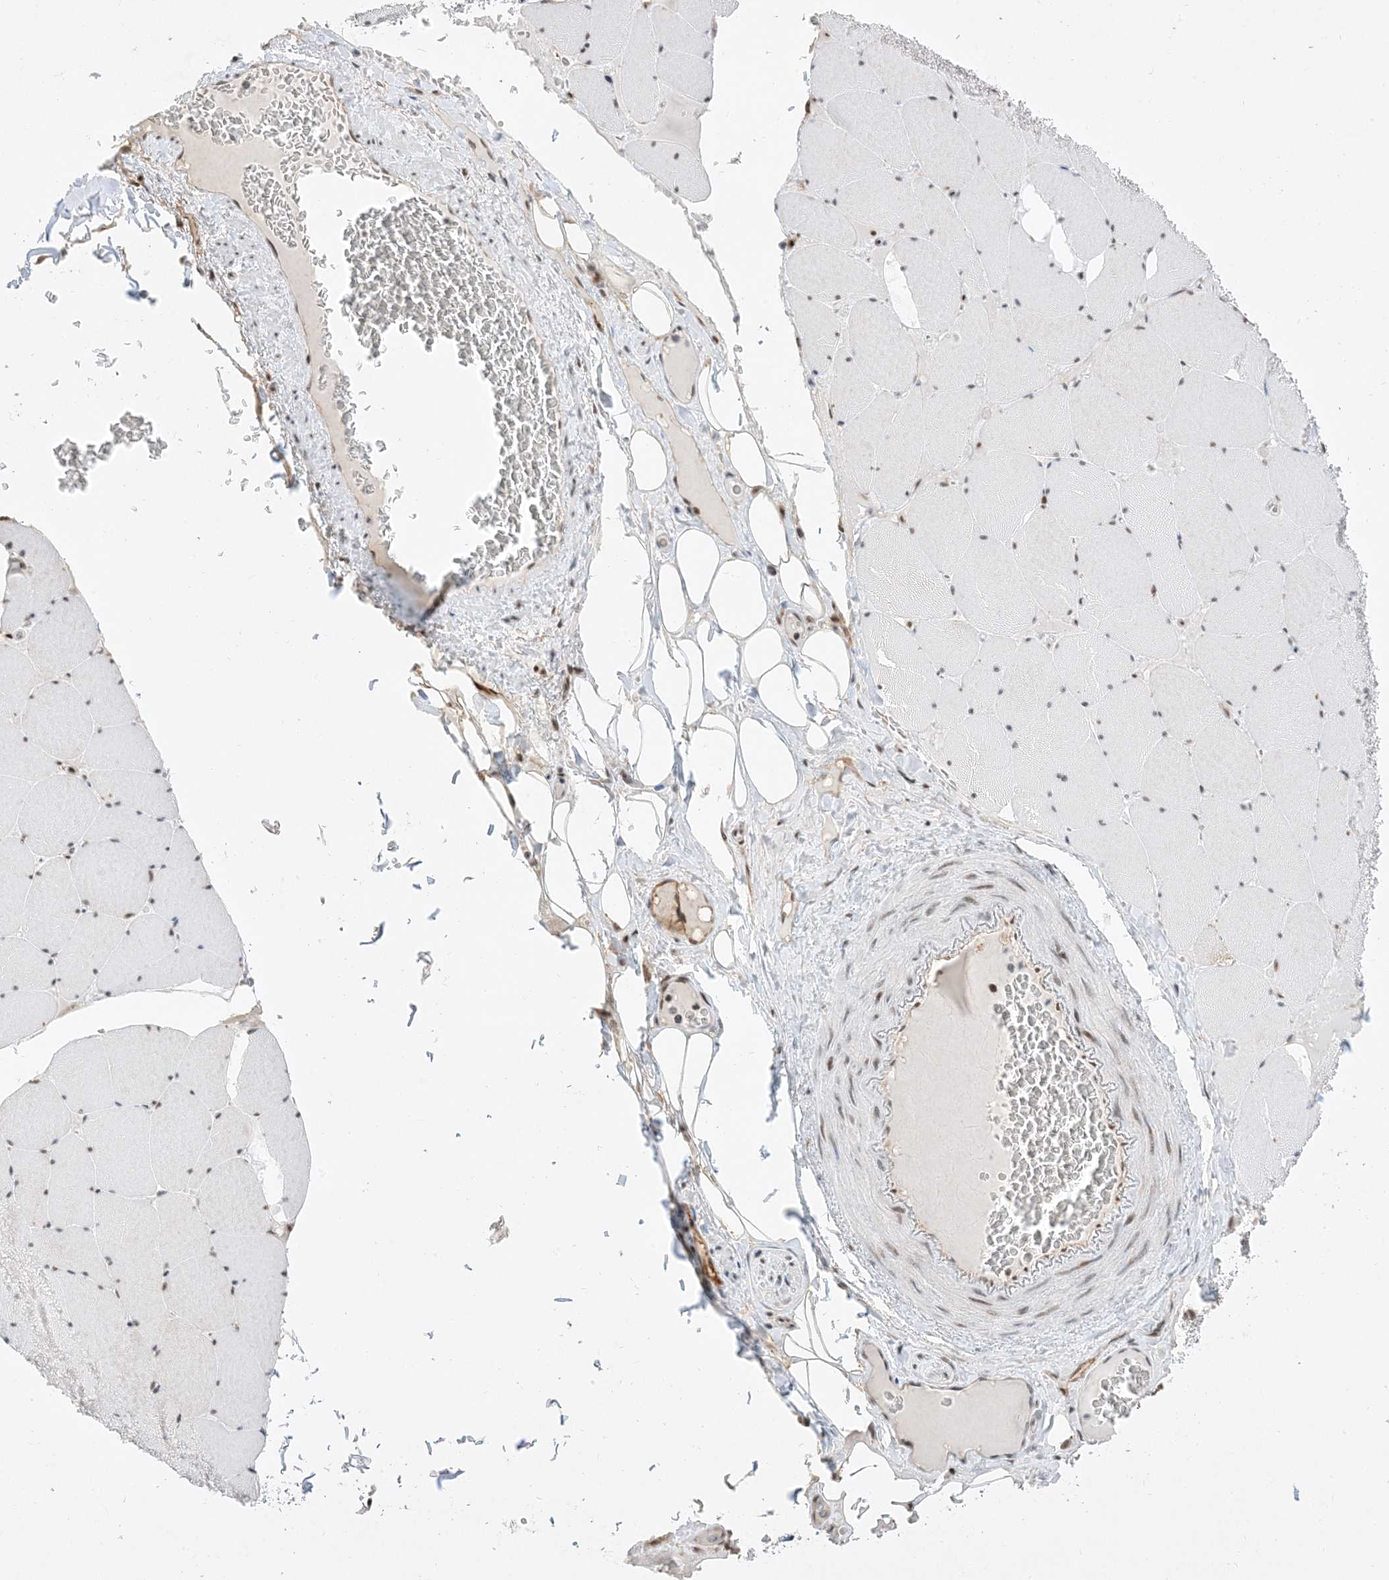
{"staining": {"intensity": "weak", "quantity": "25%-75%", "location": "nuclear"}, "tissue": "skeletal muscle", "cell_type": "Myocytes", "image_type": "normal", "snomed": [{"axis": "morphology", "description": "Normal tissue, NOS"}, {"axis": "topography", "description": "Skeletal muscle"}, {"axis": "topography", "description": "Head-Neck"}], "caption": "An immunohistochemistry histopathology image of normal tissue is shown. Protein staining in brown highlights weak nuclear positivity in skeletal muscle within myocytes. (Stains: DAB in brown, nuclei in blue, Microscopy: brightfield microscopy at high magnification).", "gene": "SF3A3", "patient": {"sex": "male", "age": 66}}